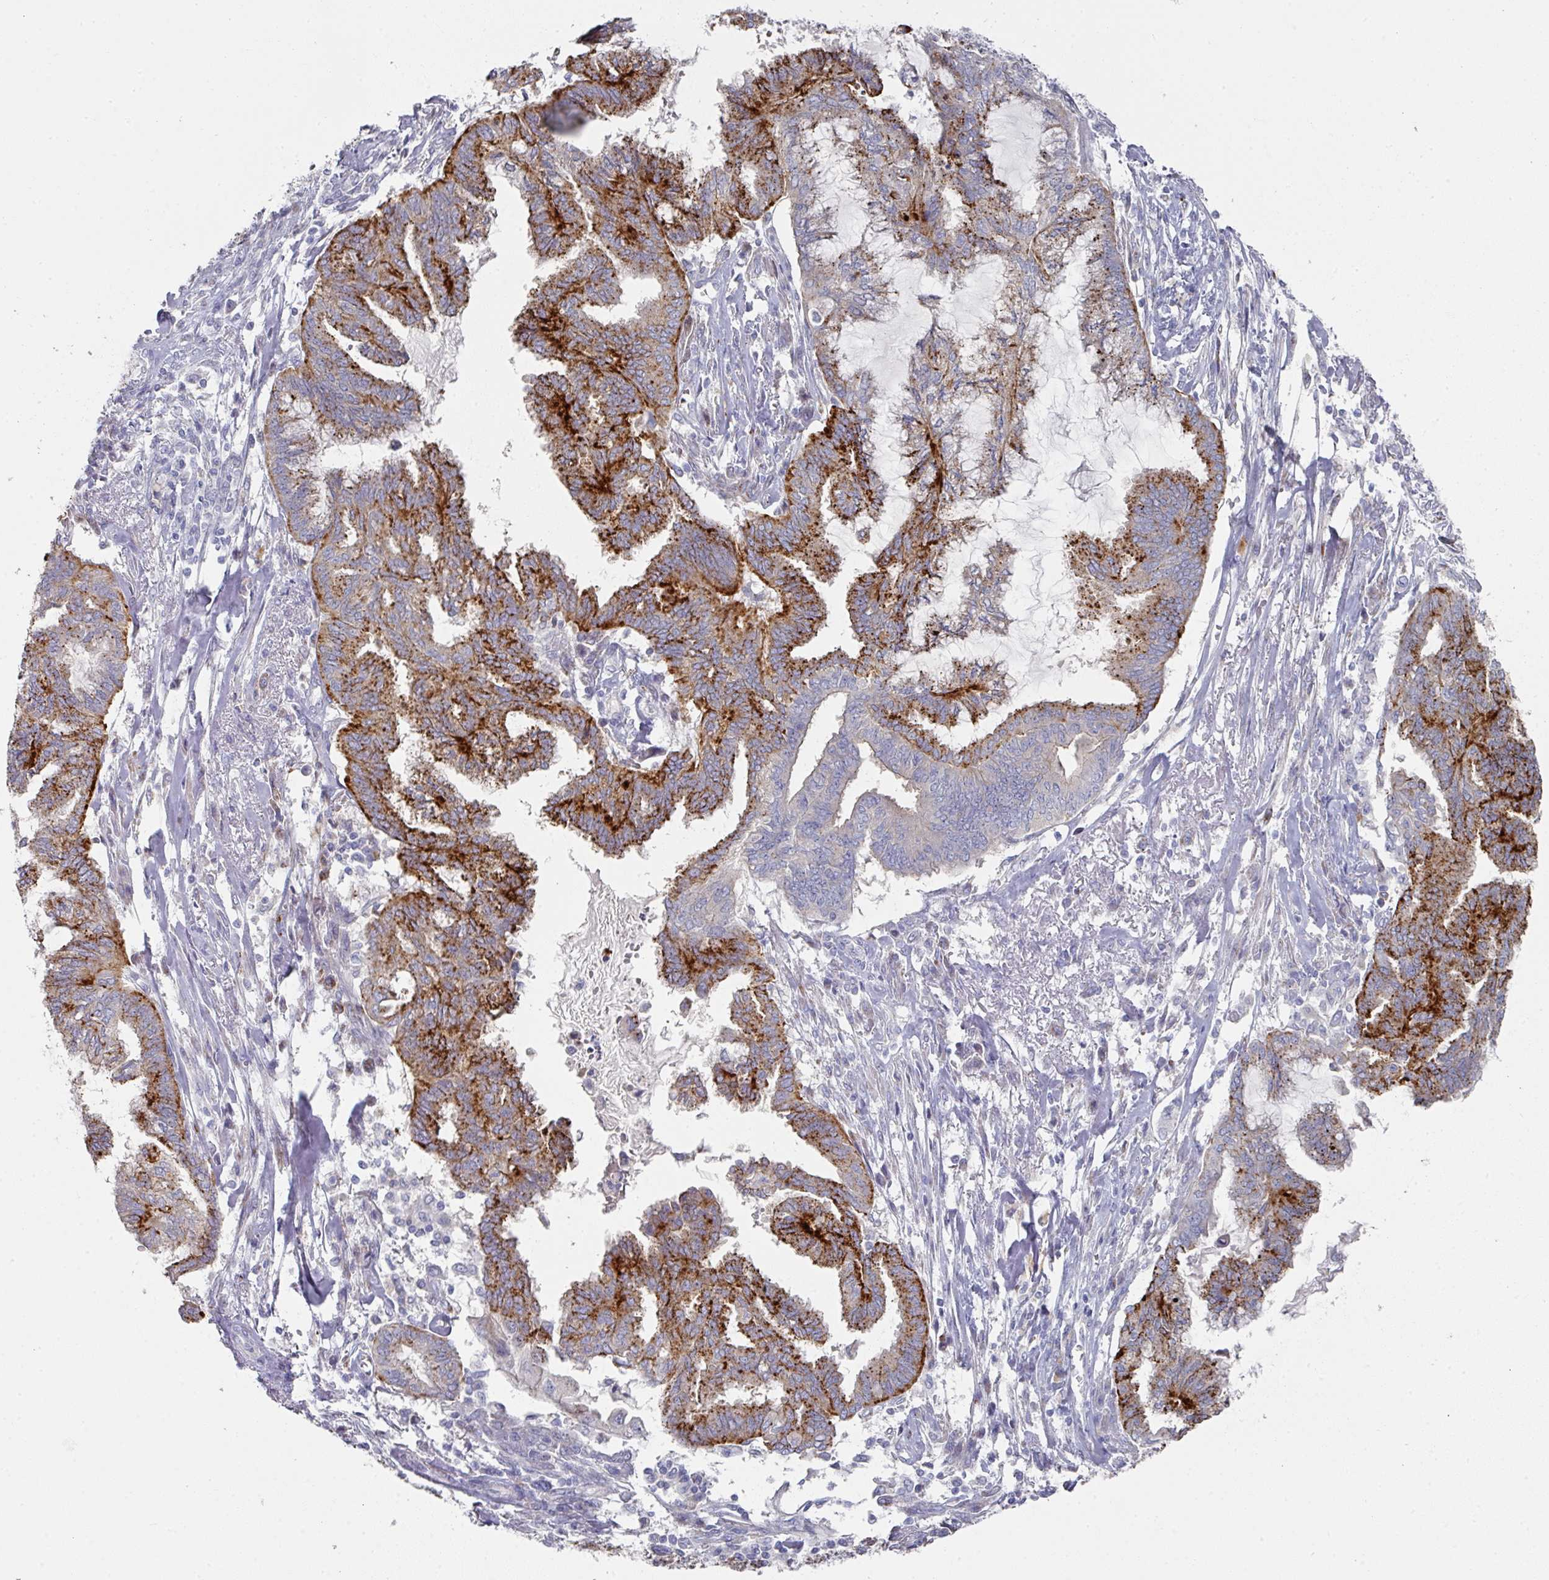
{"staining": {"intensity": "strong", "quantity": ">75%", "location": "cytoplasmic/membranous"}, "tissue": "endometrial cancer", "cell_type": "Tumor cells", "image_type": "cancer", "snomed": [{"axis": "morphology", "description": "Adenocarcinoma, NOS"}, {"axis": "topography", "description": "Endometrium"}], "caption": "An image showing strong cytoplasmic/membranous staining in about >75% of tumor cells in adenocarcinoma (endometrial), as visualized by brown immunohistochemical staining.", "gene": "NT5C1A", "patient": {"sex": "female", "age": 86}}